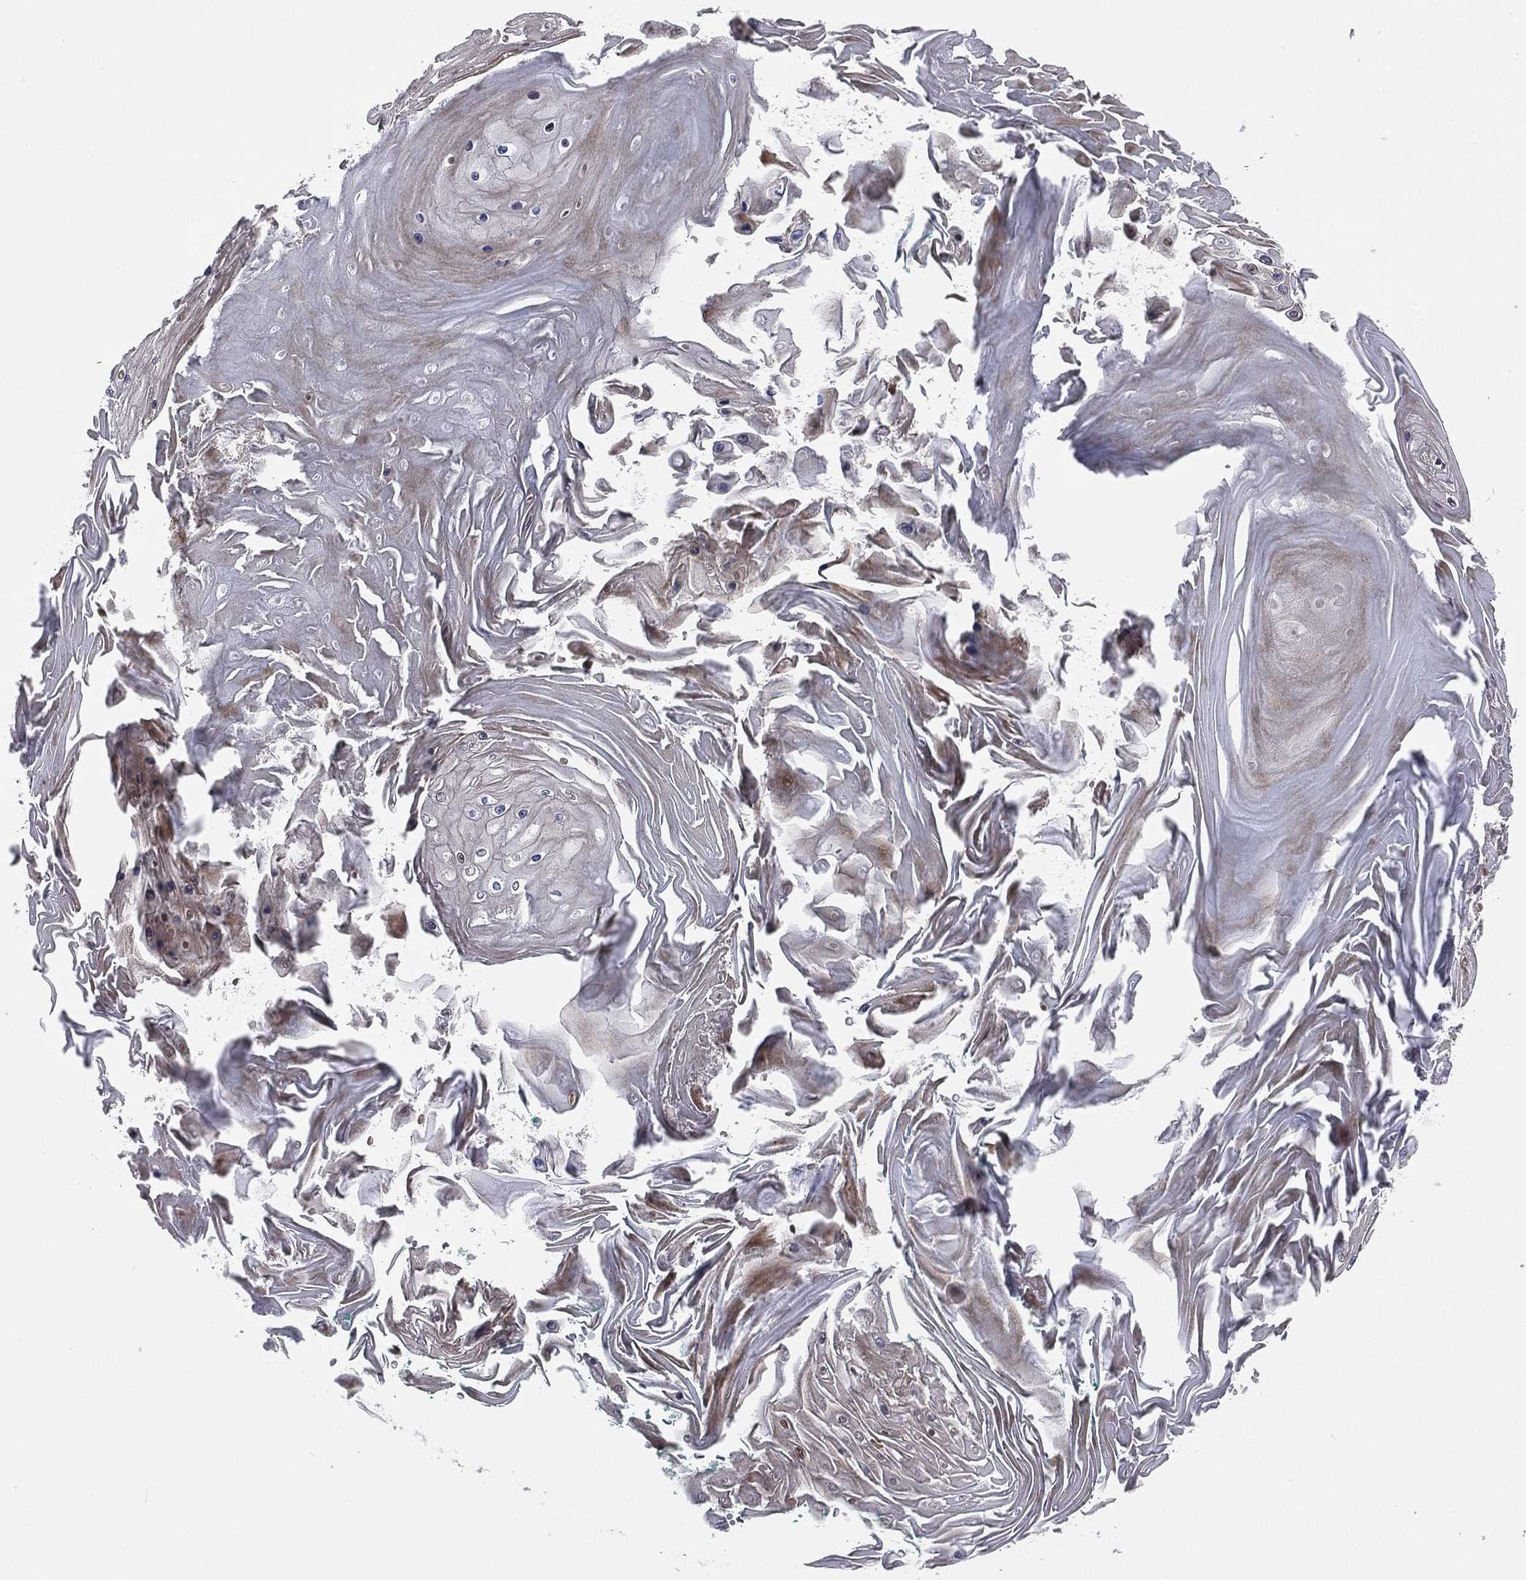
{"staining": {"intensity": "moderate", "quantity": "<25%", "location": "cytoplasmic/membranous"}, "tissue": "skin cancer", "cell_type": "Tumor cells", "image_type": "cancer", "snomed": [{"axis": "morphology", "description": "Squamous cell carcinoma, NOS"}, {"axis": "topography", "description": "Skin"}], "caption": "Immunohistochemistry (IHC) of squamous cell carcinoma (skin) shows low levels of moderate cytoplasmic/membranous positivity in approximately <25% of tumor cells.", "gene": "UTP14A", "patient": {"sex": "male", "age": 62}}